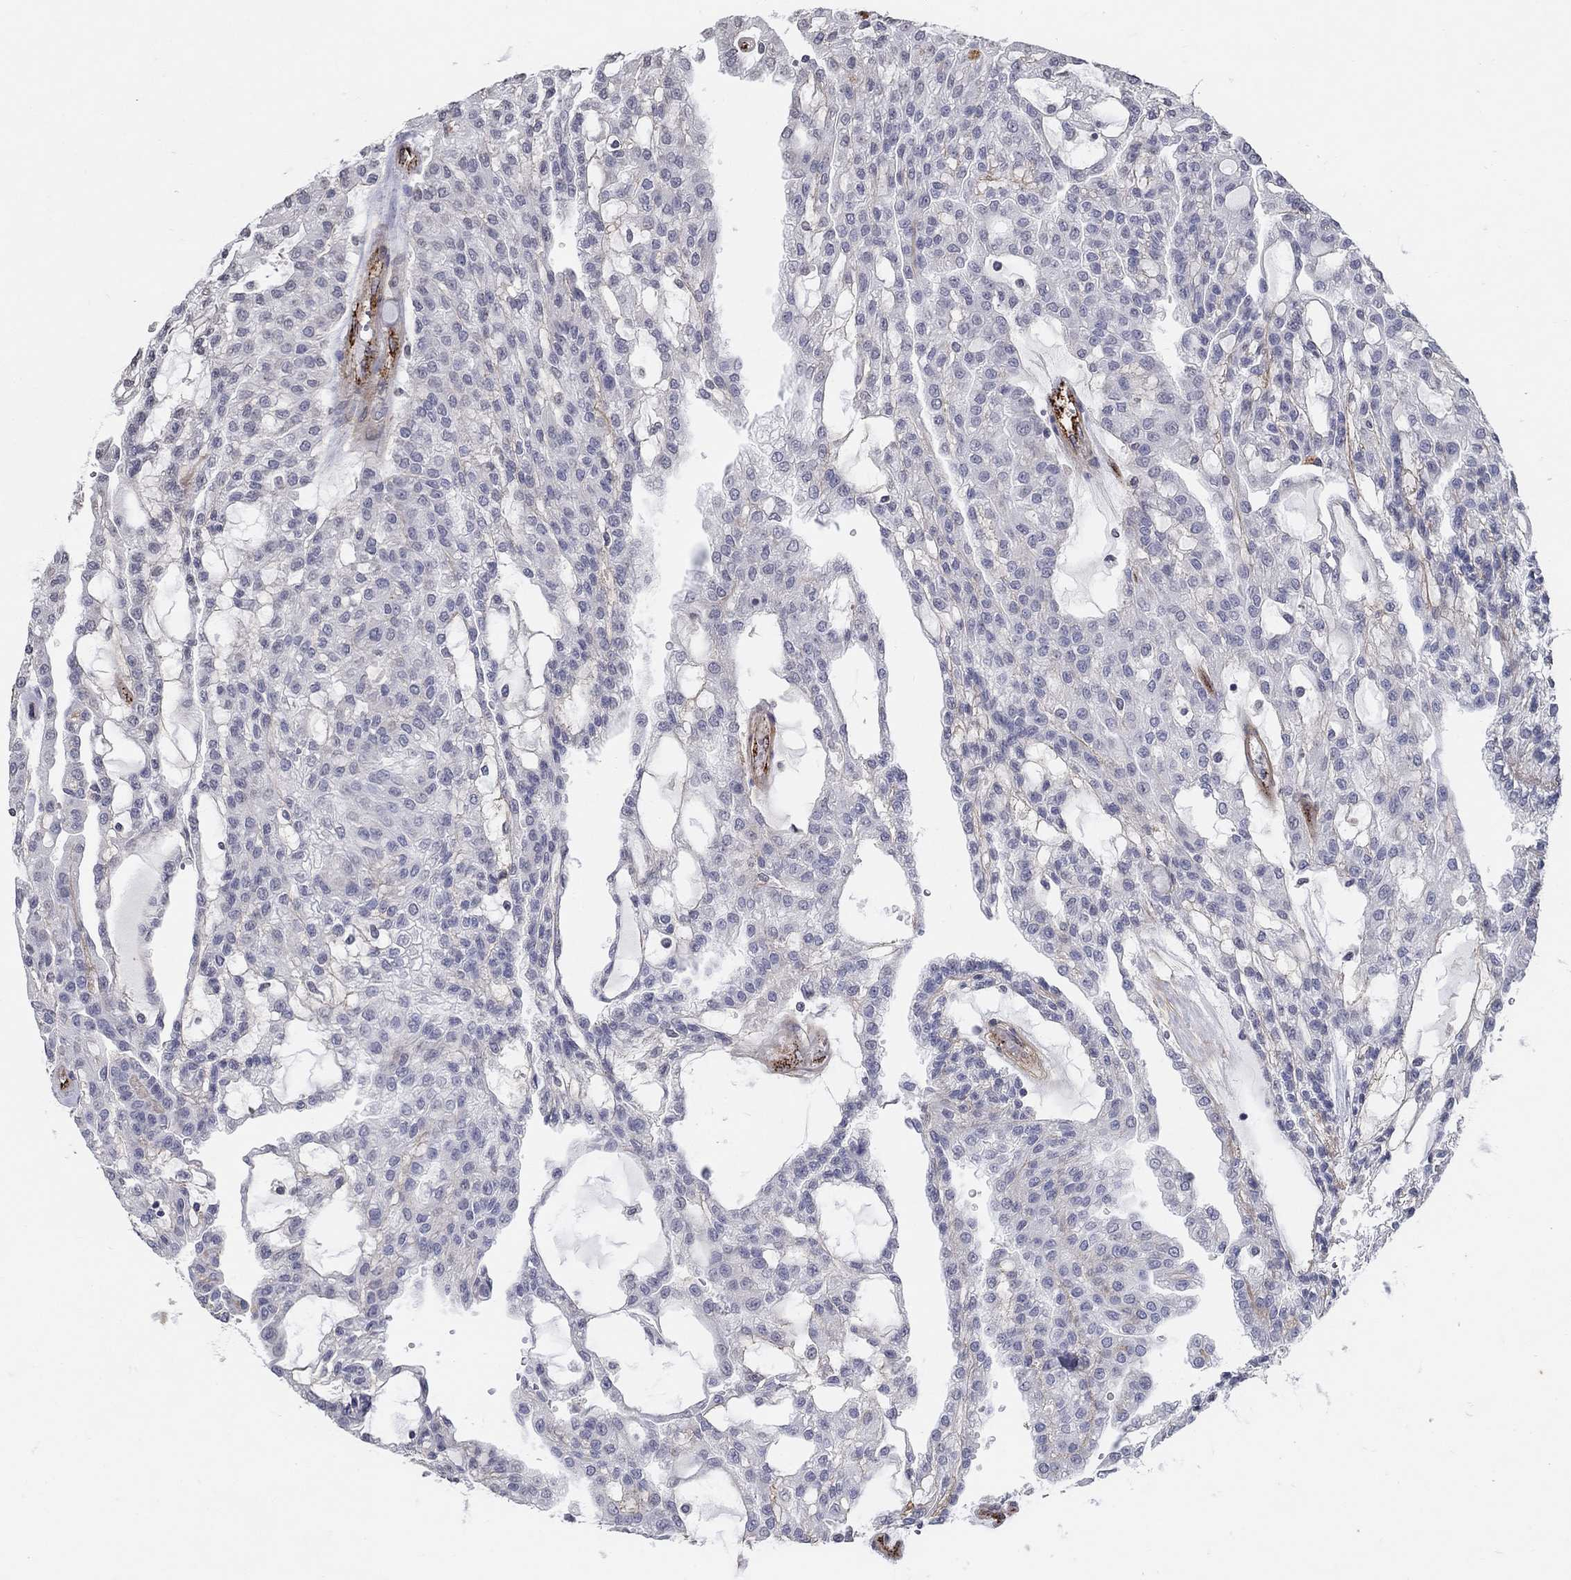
{"staining": {"intensity": "negative", "quantity": "none", "location": "none"}, "tissue": "renal cancer", "cell_type": "Tumor cells", "image_type": "cancer", "snomed": [{"axis": "morphology", "description": "Adenocarcinoma, NOS"}, {"axis": "topography", "description": "Kidney"}], "caption": "Tumor cells are negative for protein expression in human renal adenocarcinoma.", "gene": "TINAG", "patient": {"sex": "male", "age": 63}}